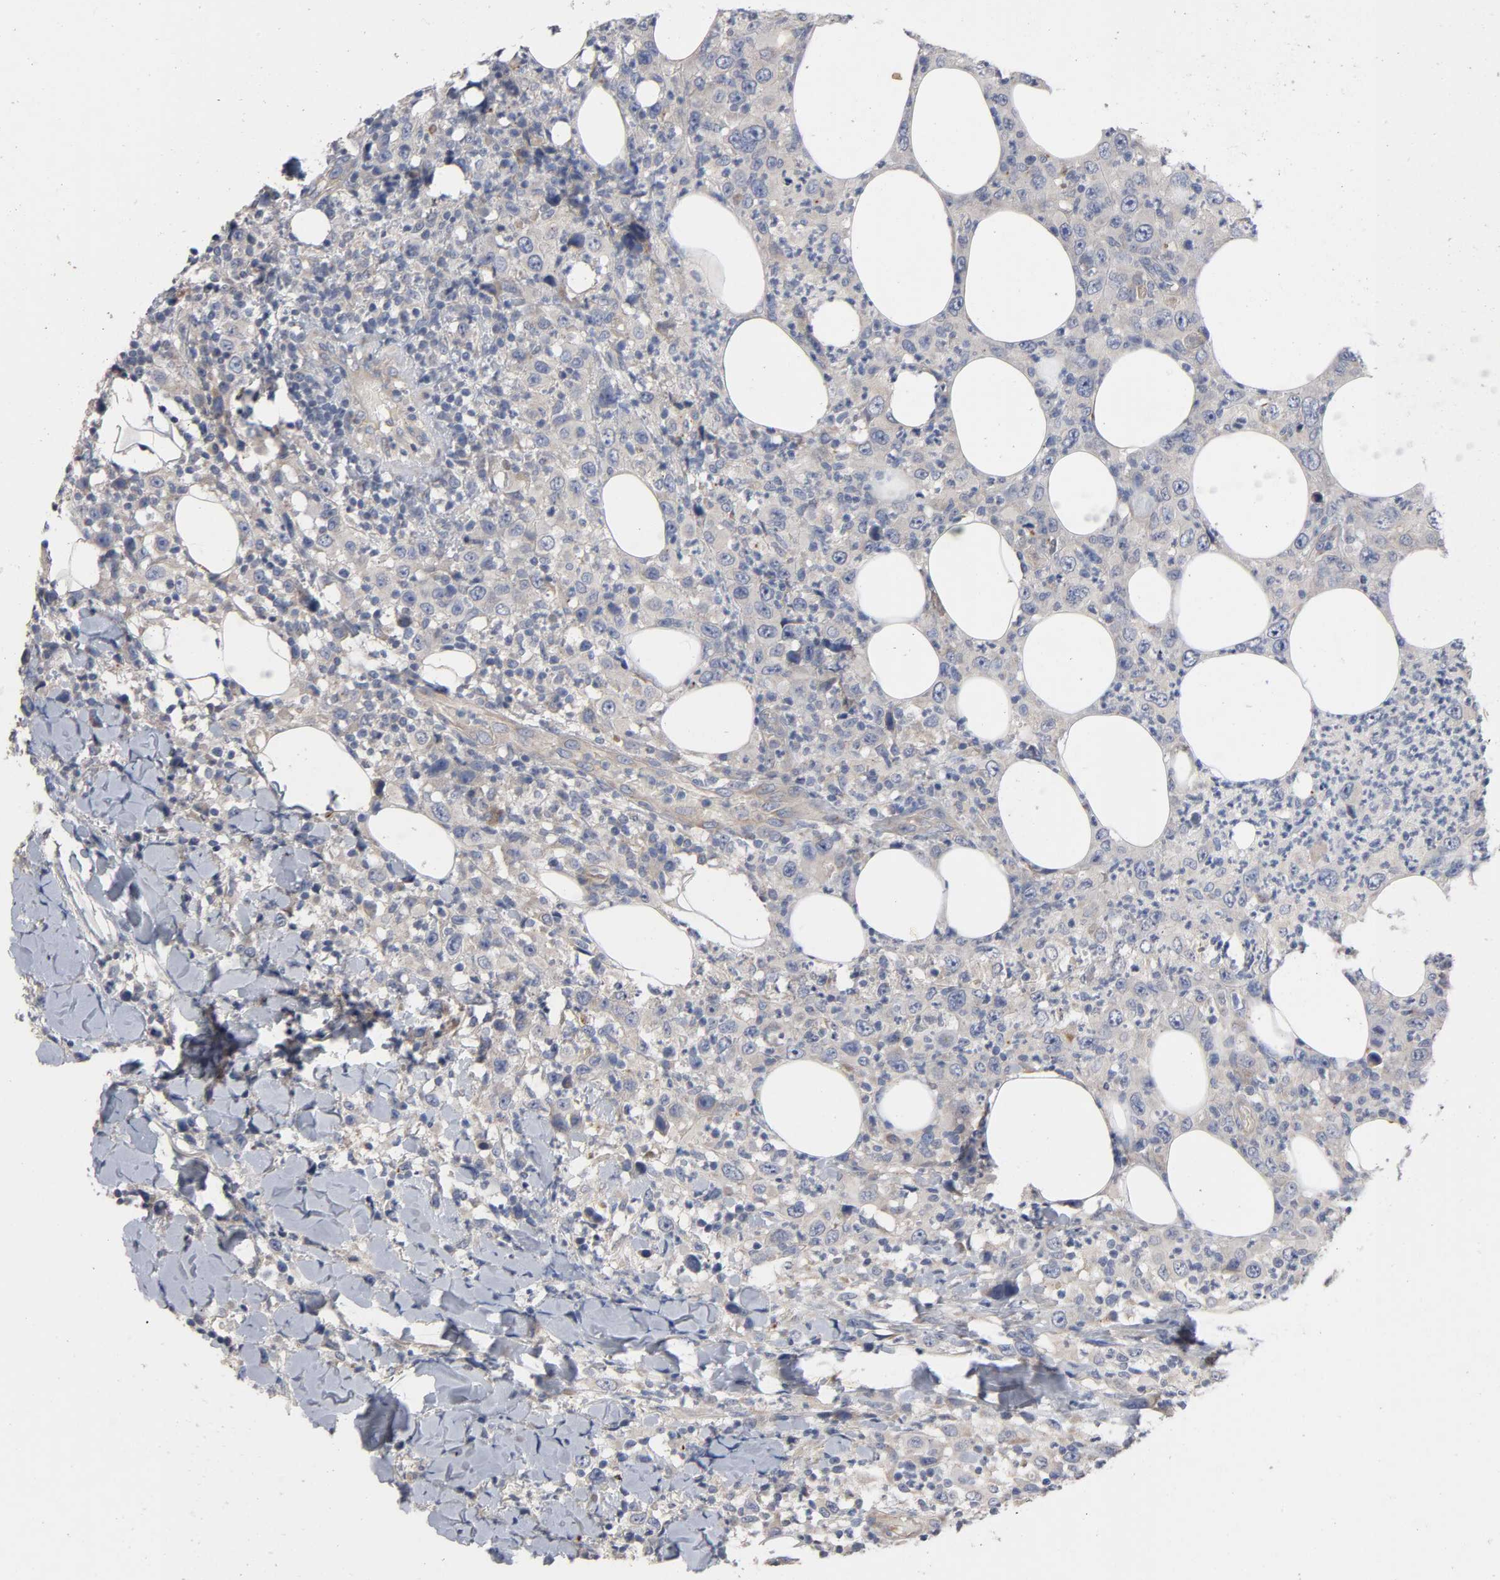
{"staining": {"intensity": "weak", "quantity": "25%-75%", "location": "cytoplasmic/membranous"}, "tissue": "thyroid cancer", "cell_type": "Tumor cells", "image_type": "cancer", "snomed": [{"axis": "morphology", "description": "Carcinoma, NOS"}, {"axis": "topography", "description": "Thyroid gland"}], "caption": "Protein expression analysis of thyroid carcinoma displays weak cytoplasmic/membranous staining in approximately 25%-75% of tumor cells. (DAB (3,3'-diaminobenzidine) = brown stain, brightfield microscopy at high magnification).", "gene": "CCDC134", "patient": {"sex": "female", "age": 77}}